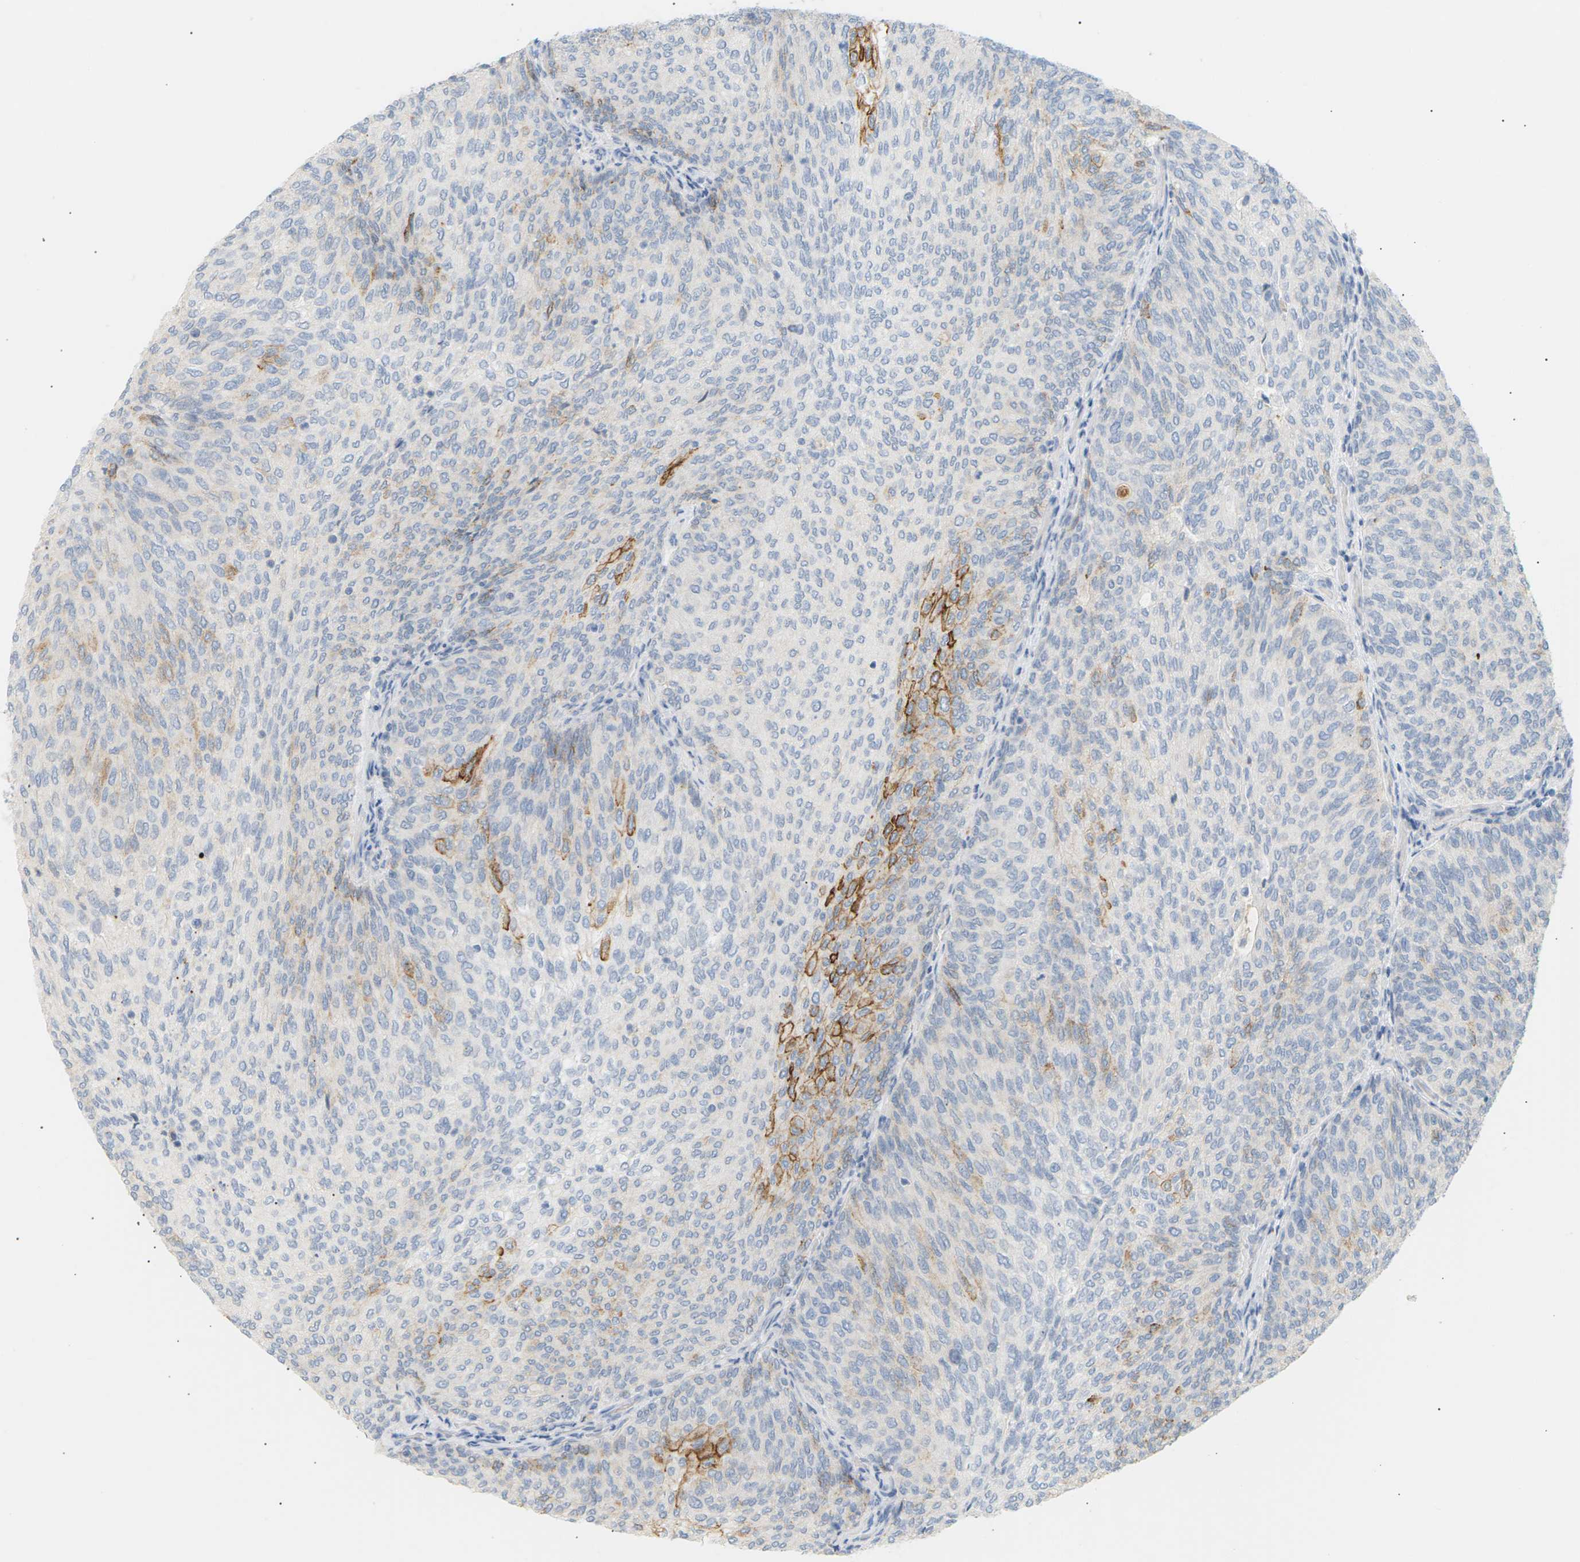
{"staining": {"intensity": "moderate", "quantity": "<25%", "location": "cytoplasmic/membranous"}, "tissue": "urothelial cancer", "cell_type": "Tumor cells", "image_type": "cancer", "snomed": [{"axis": "morphology", "description": "Urothelial carcinoma, Low grade"}, {"axis": "topography", "description": "Urinary bladder"}], "caption": "Human urothelial carcinoma (low-grade) stained with a protein marker displays moderate staining in tumor cells.", "gene": "CLU", "patient": {"sex": "female", "age": 79}}